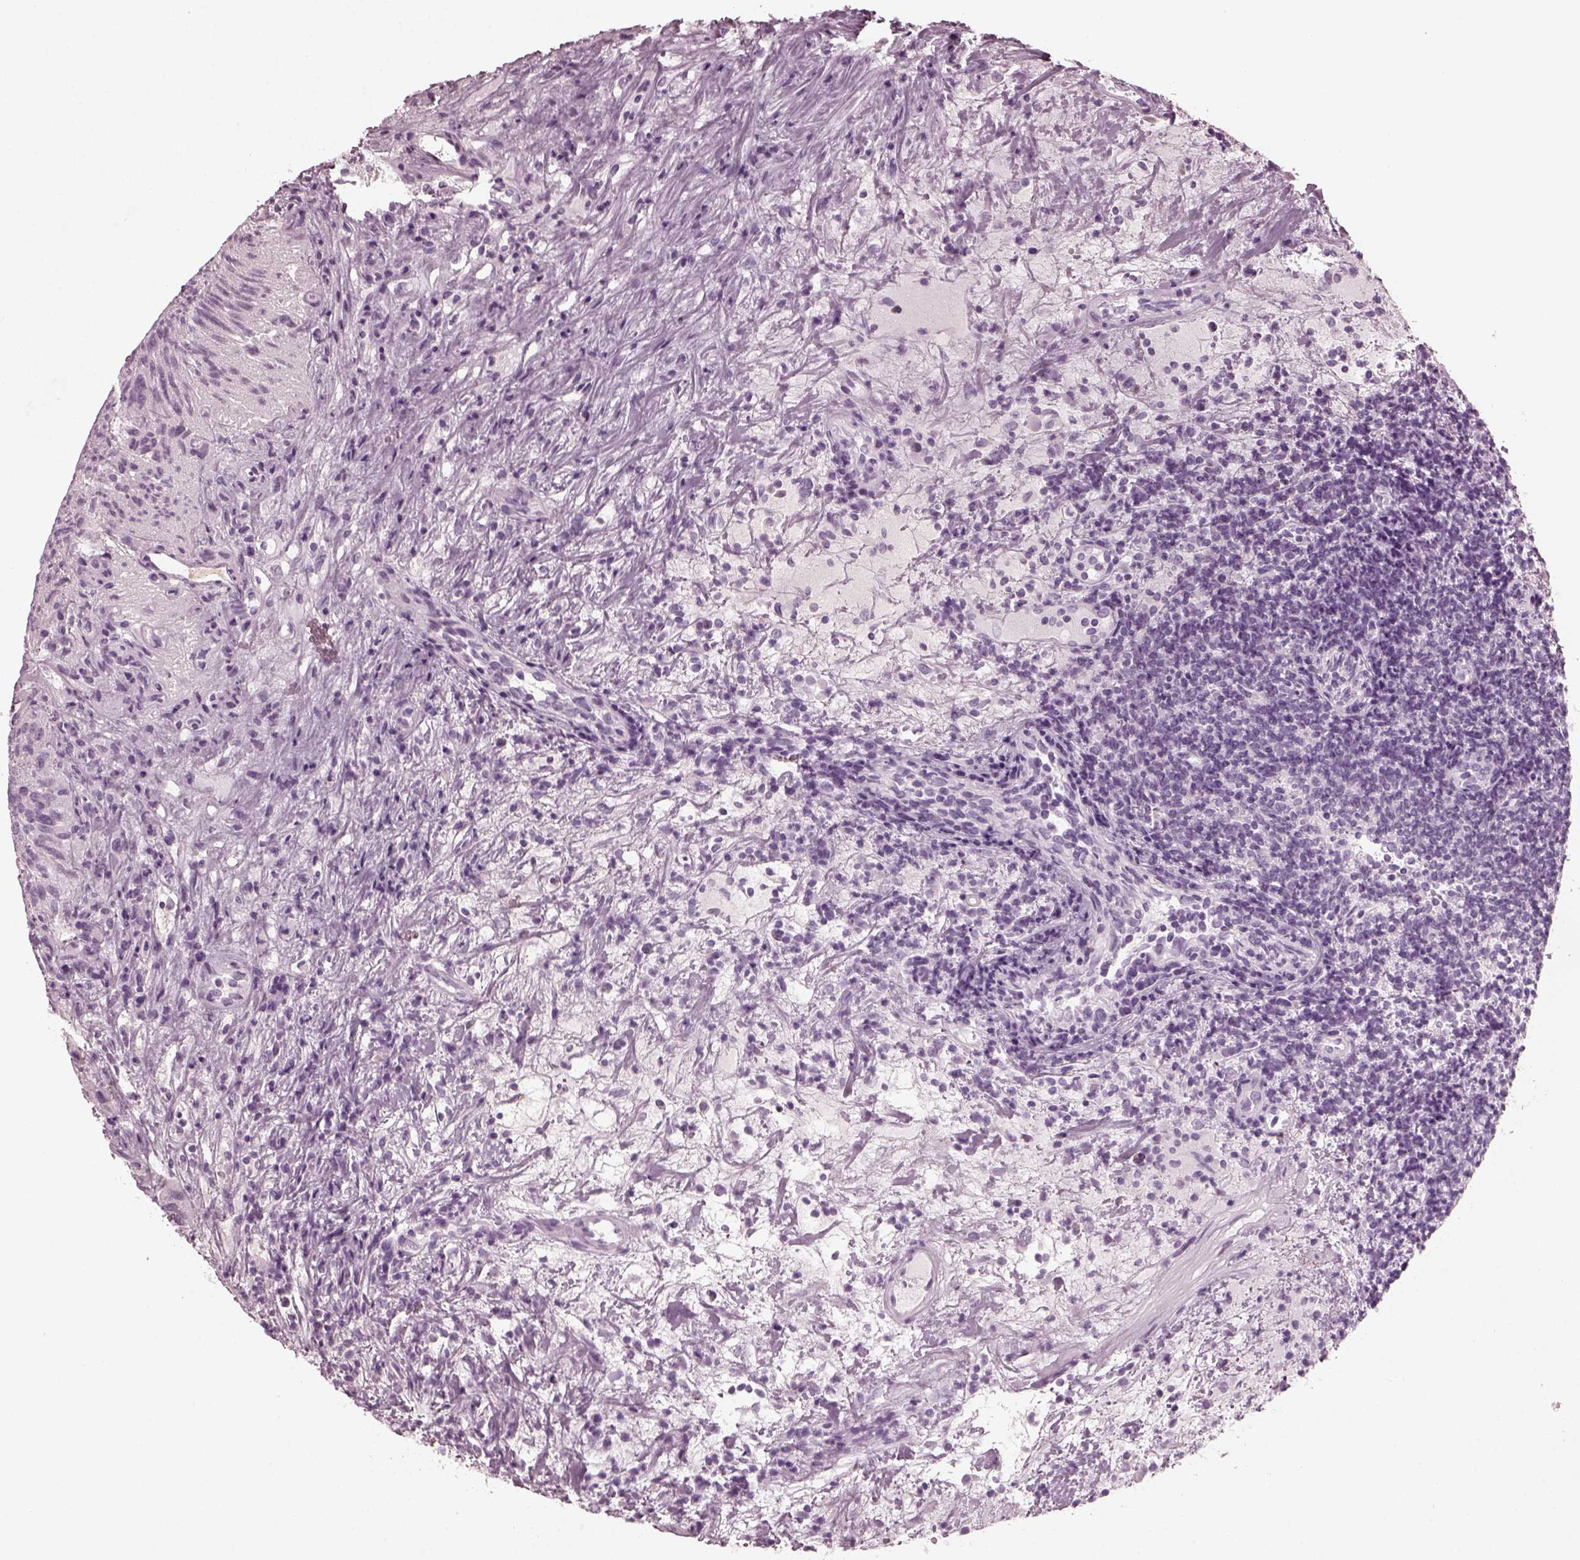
{"staining": {"intensity": "negative", "quantity": "none", "location": "none"}, "tissue": "urothelial cancer", "cell_type": "Tumor cells", "image_type": "cancer", "snomed": [{"axis": "morphology", "description": "Urothelial carcinoma, Low grade"}, {"axis": "topography", "description": "Urinary bladder"}], "caption": "This is an immunohistochemistry (IHC) photomicrograph of human urothelial cancer. There is no staining in tumor cells.", "gene": "RCVRN", "patient": {"sex": "female", "age": 69}}